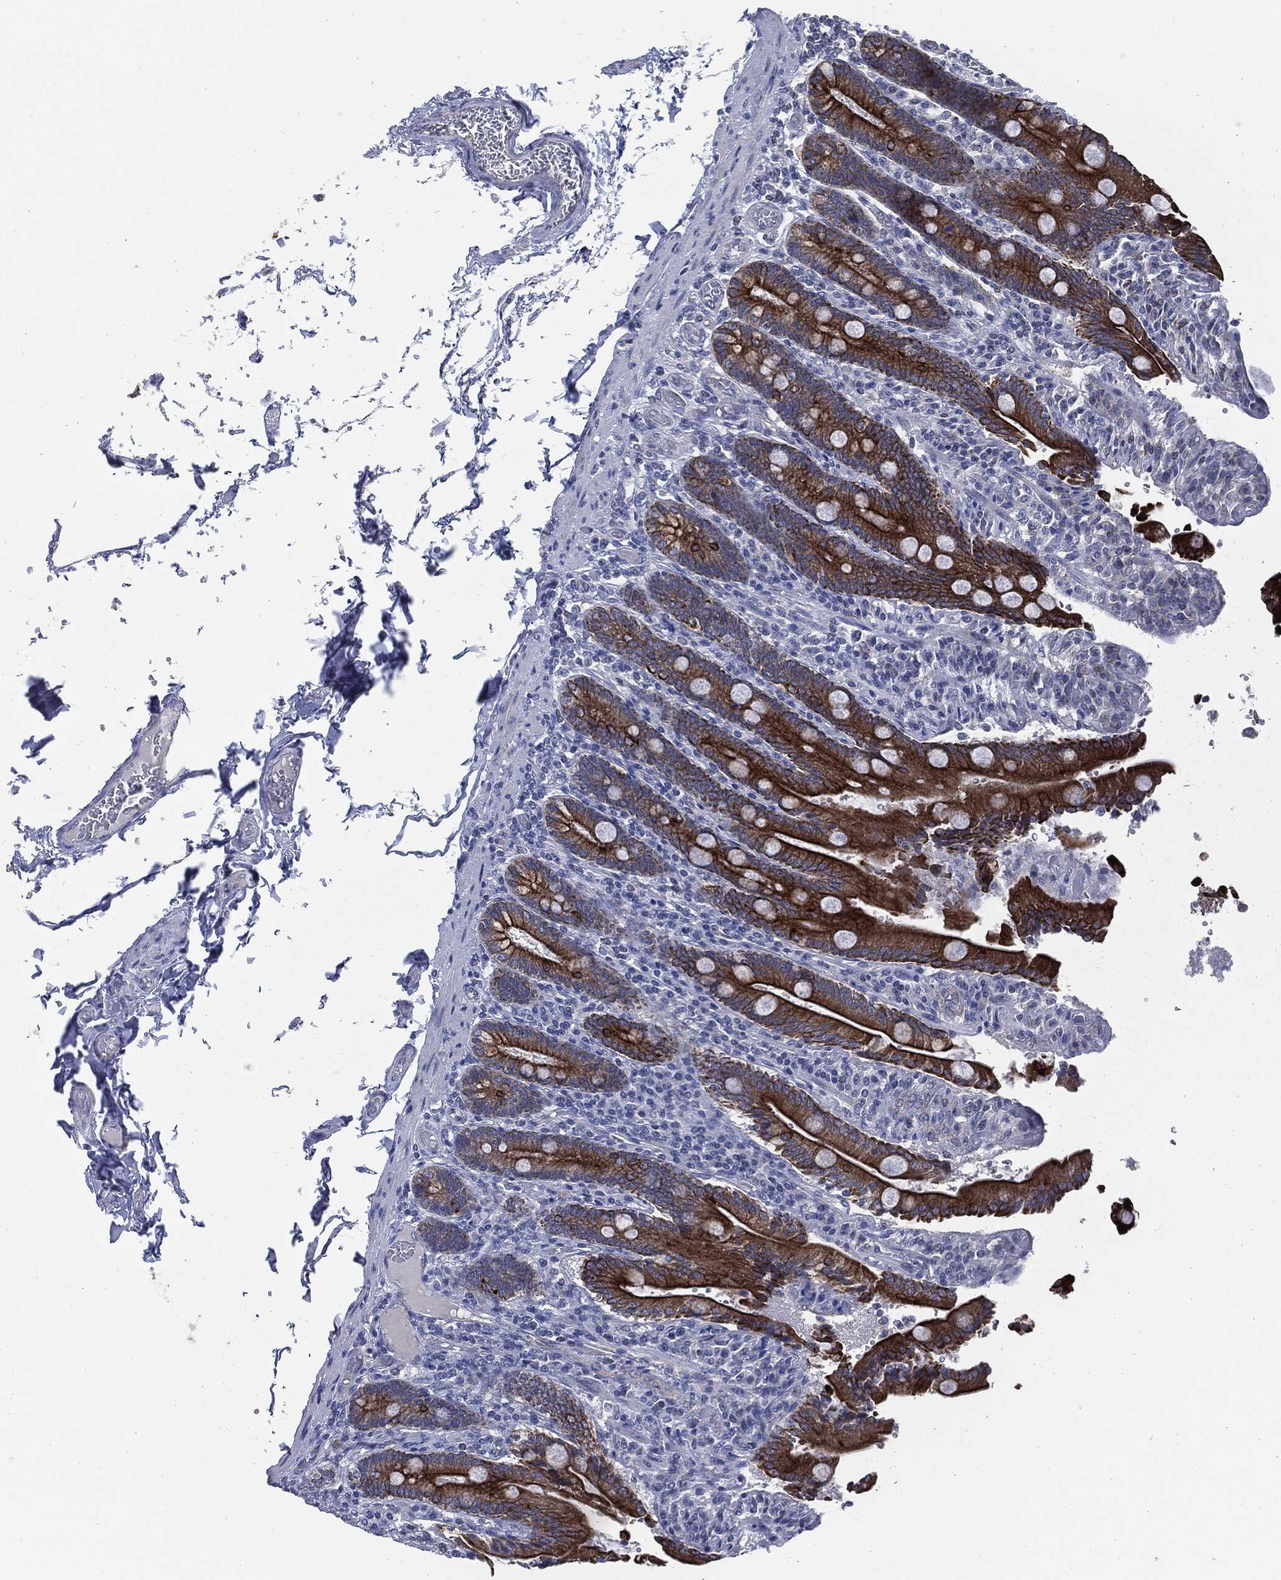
{"staining": {"intensity": "strong", "quantity": ">75%", "location": "cytoplasmic/membranous"}, "tissue": "duodenum", "cell_type": "Glandular cells", "image_type": "normal", "snomed": [{"axis": "morphology", "description": "Normal tissue, NOS"}, {"axis": "topography", "description": "Duodenum"}], "caption": "Immunohistochemical staining of unremarkable human duodenum exhibits strong cytoplasmic/membranous protein expression in about >75% of glandular cells. Using DAB (brown) and hematoxylin (blue) stains, captured at high magnification using brightfield microscopy.", "gene": "SHROOM2", "patient": {"sex": "female", "age": 62}}